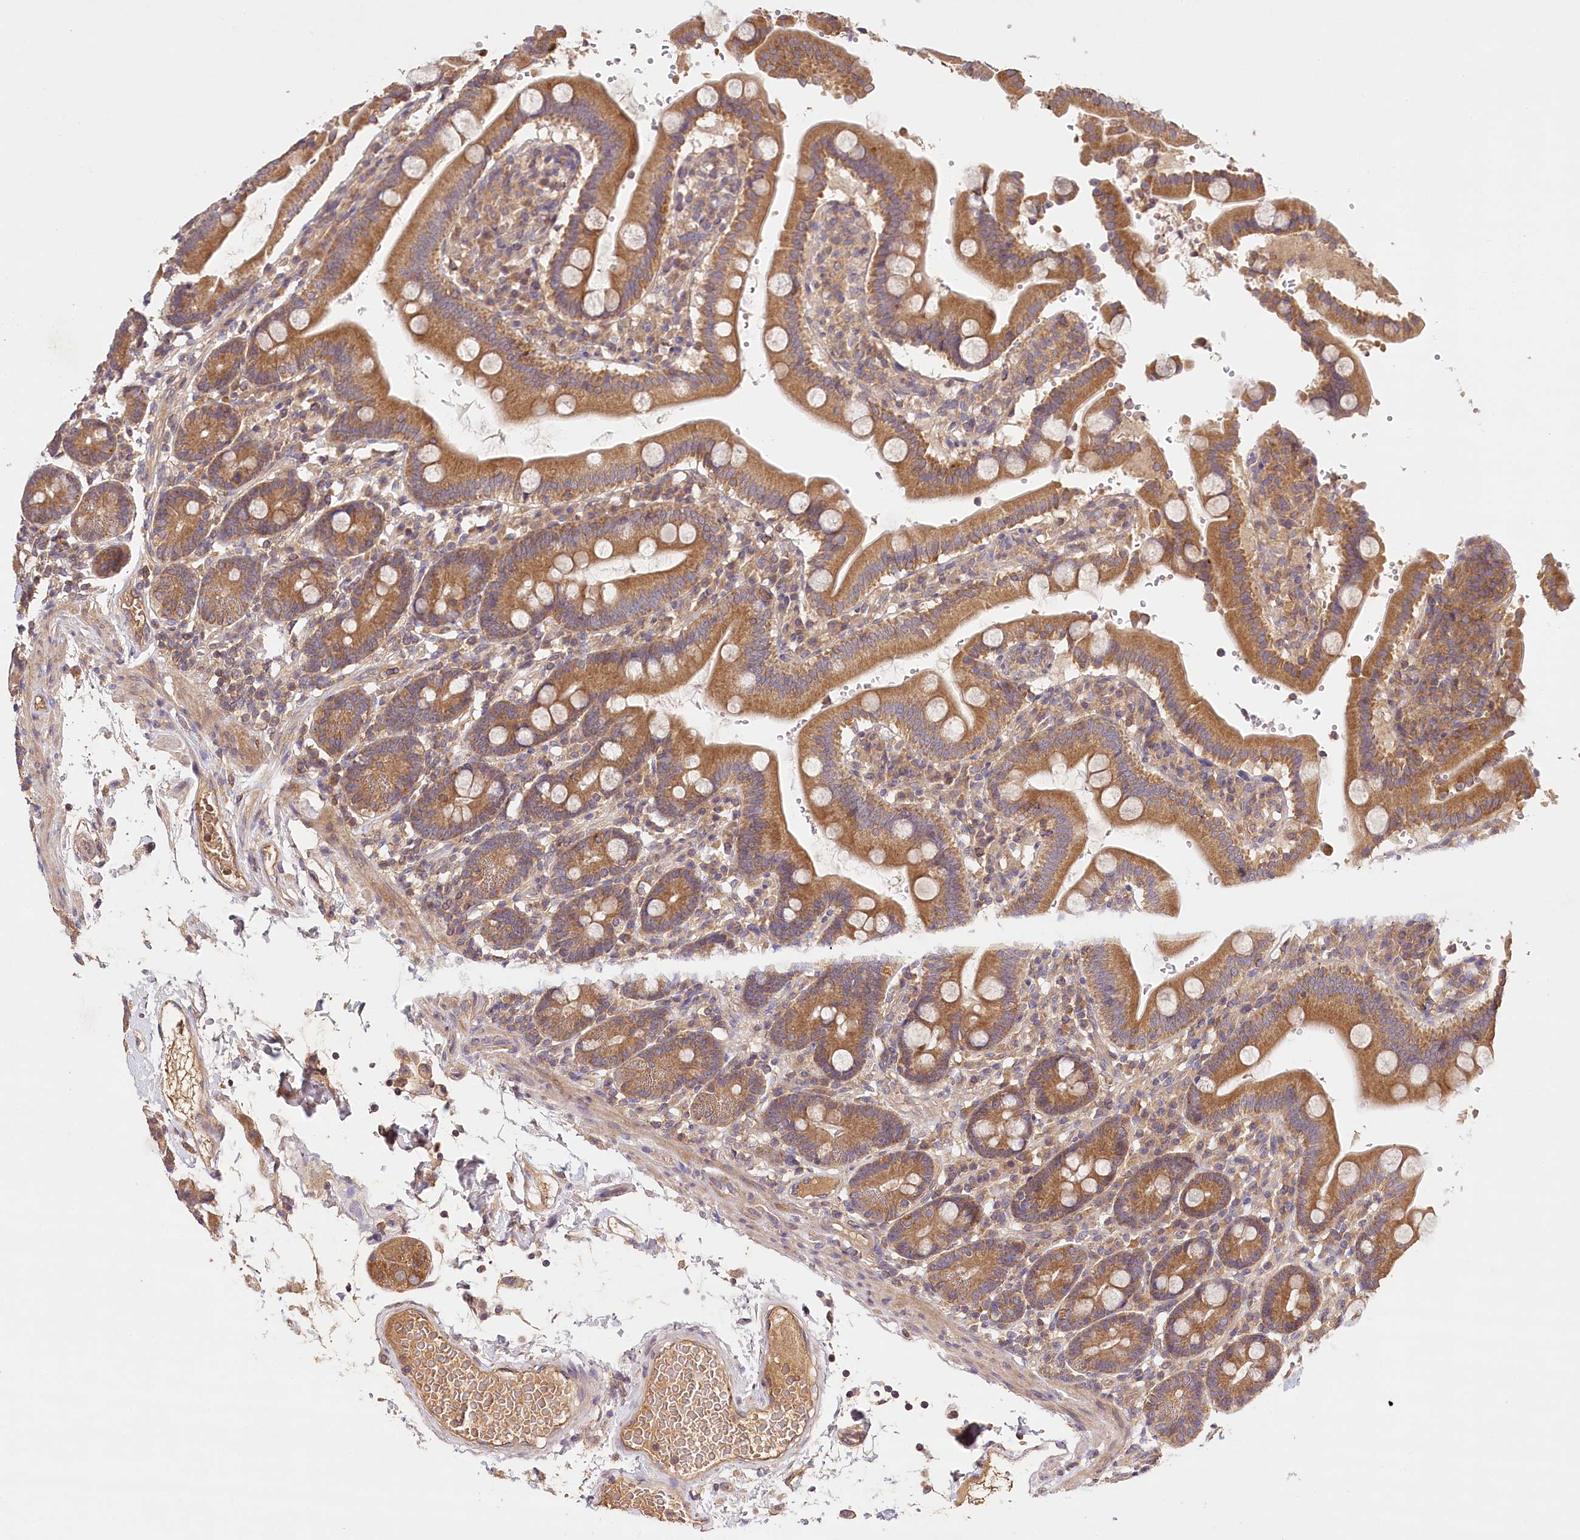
{"staining": {"intensity": "strong", "quantity": ">75%", "location": "cytoplasmic/membranous"}, "tissue": "duodenum", "cell_type": "Glandular cells", "image_type": "normal", "snomed": [{"axis": "morphology", "description": "Normal tissue, NOS"}, {"axis": "topography", "description": "Small intestine, NOS"}], "caption": "A histopathology image of human duodenum stained for a protein exhibits strong cytoplasmic/membranous brown staining in glandular cells.", "gene": "LSS", "patient": {"sex": "female", "age": 71}}